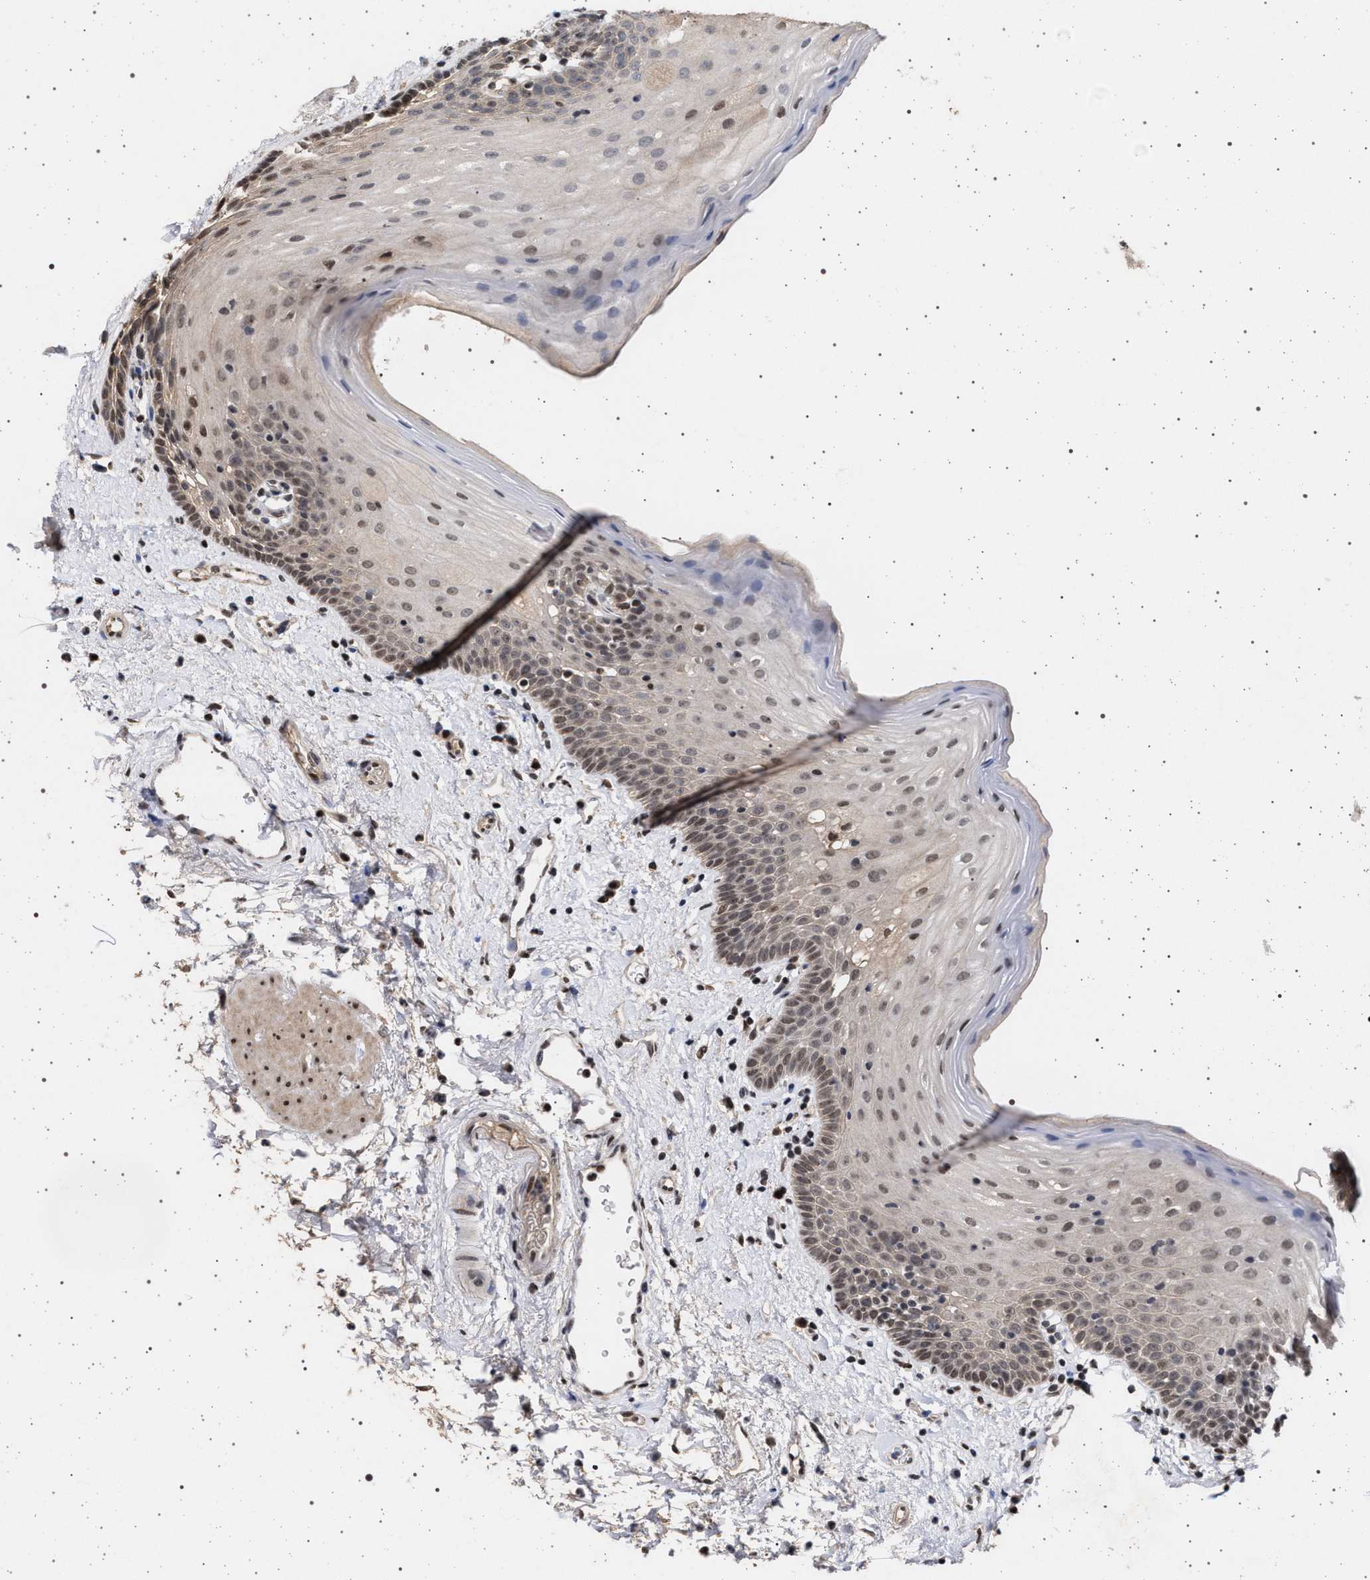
{"staining": {"intensity": "weak", "quantity": "25%-75%", "location": "nuclear"}, "tissue": "oral mucosa", "cell_type": "Squamous epithelial cells", "image_type": "normal", "snomed": [{"axis": "morphology", "description": "Normal tissue, NOS"}, {"axis": "topography", "description": "Oral tissue"}], "caption": "Immunohistochemistry (IHC) micrograph of benign oral mucosa: oral mucosa stained using immunohistochemistry exhibits low levels of weak protein expression localized specifically in the nuclear of squamous epithelial cells, appearing as a nuclear brown color.", "gene": "PHF12", "patient": {"sex": "male", "age": 66}}